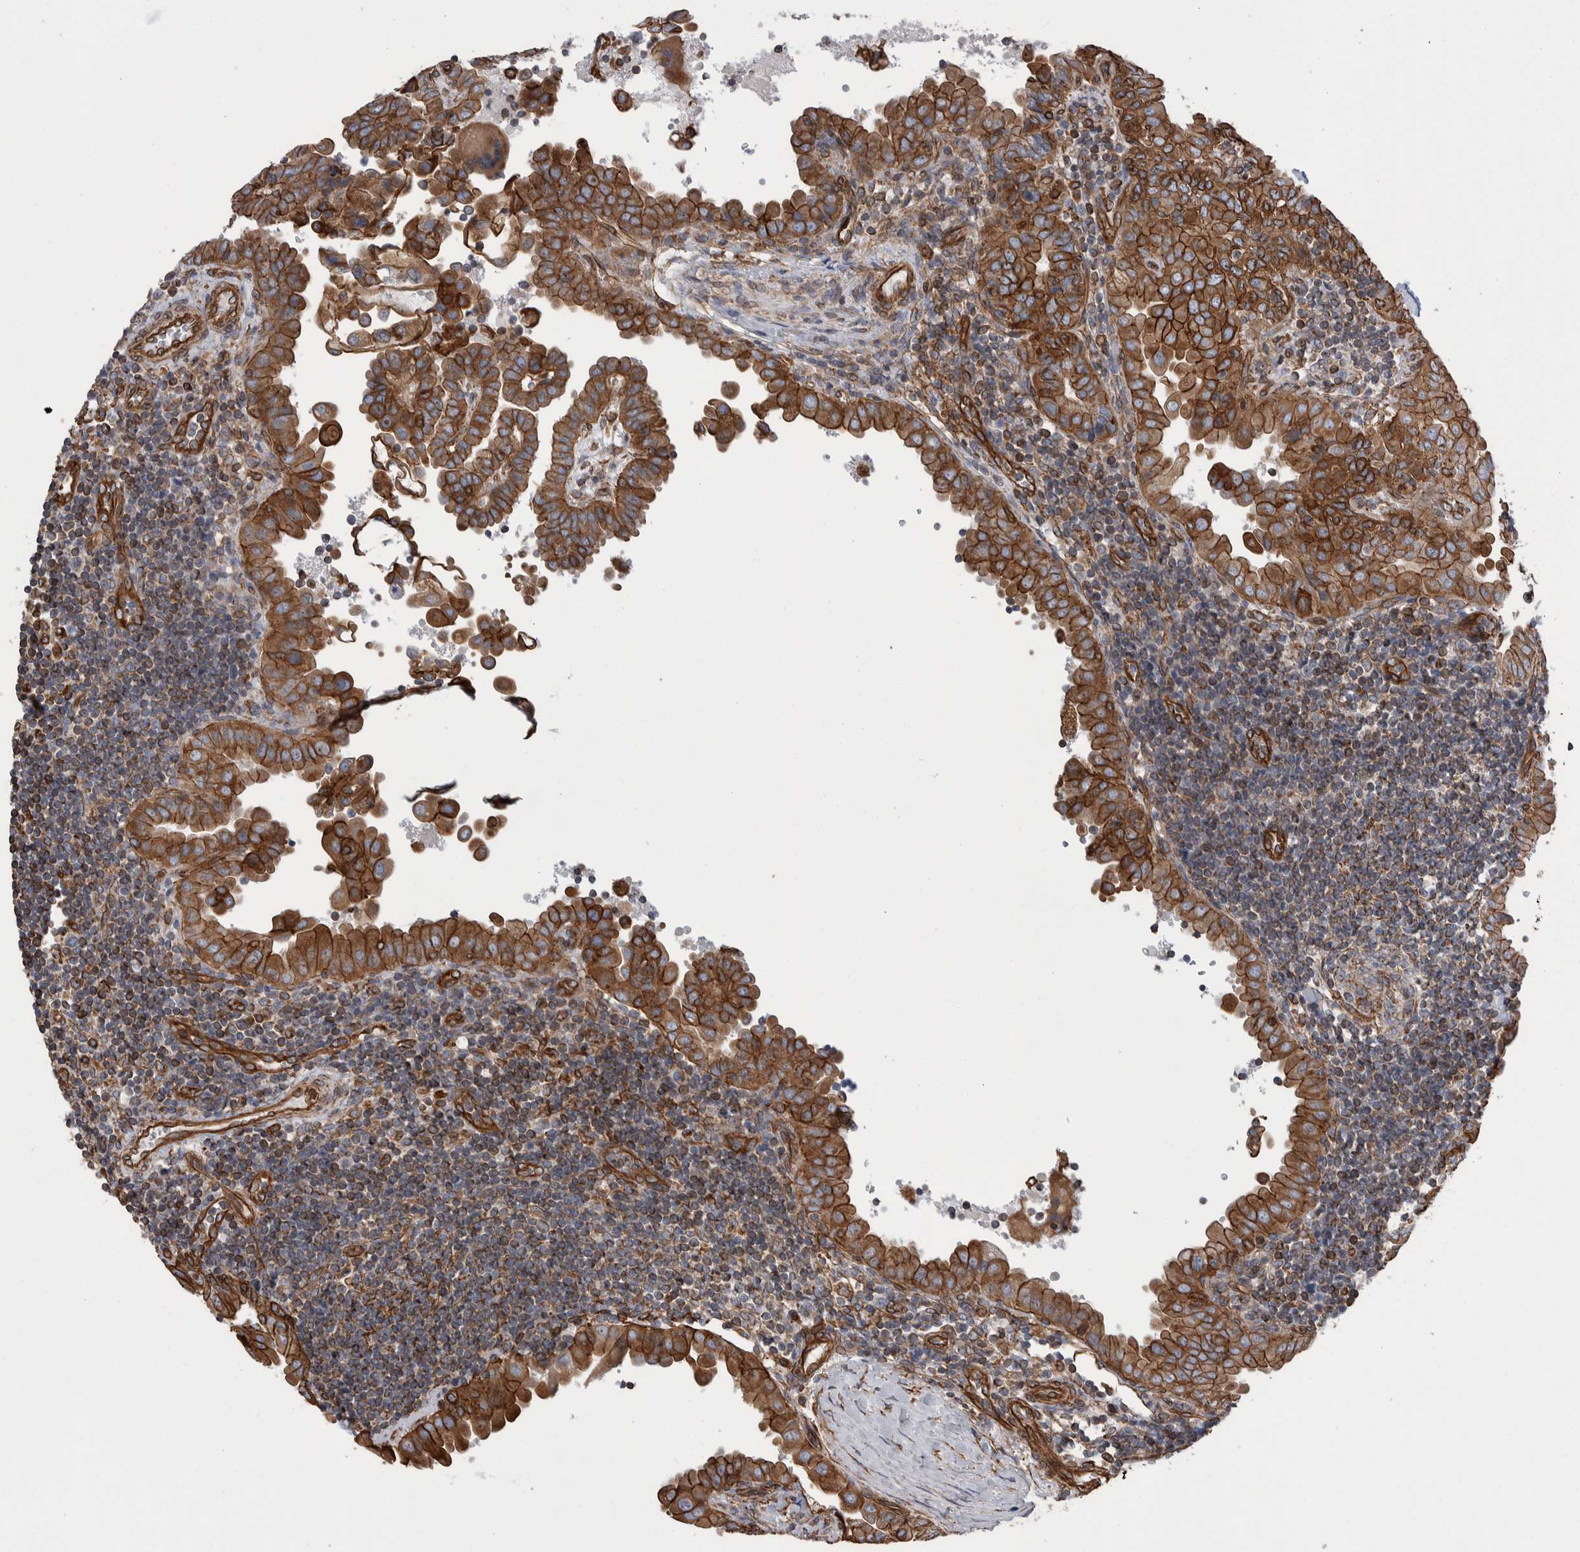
{"staining": {"intensity": "strong", "quantity": ">75%", "location": "cytoplasmic/membranous"}, "tissue": "thyroid cancer", "cell_type": "Tumor cells", "image_type": "cancer", "snomed": [{"axis": "morphology", "description": "Papillary adenocarcinoma, NOS"}, {"axis": "topography", "description": "Thyroid gland"}], "caption": "Human thyroid papillary adenocarcinoma stained with a brown dye displays strong cytoplasmic/membranous positive positivity in about >75% of tumor cells.", "gene": "KIF12", "patient": {"sex": "male", "age": 33}}